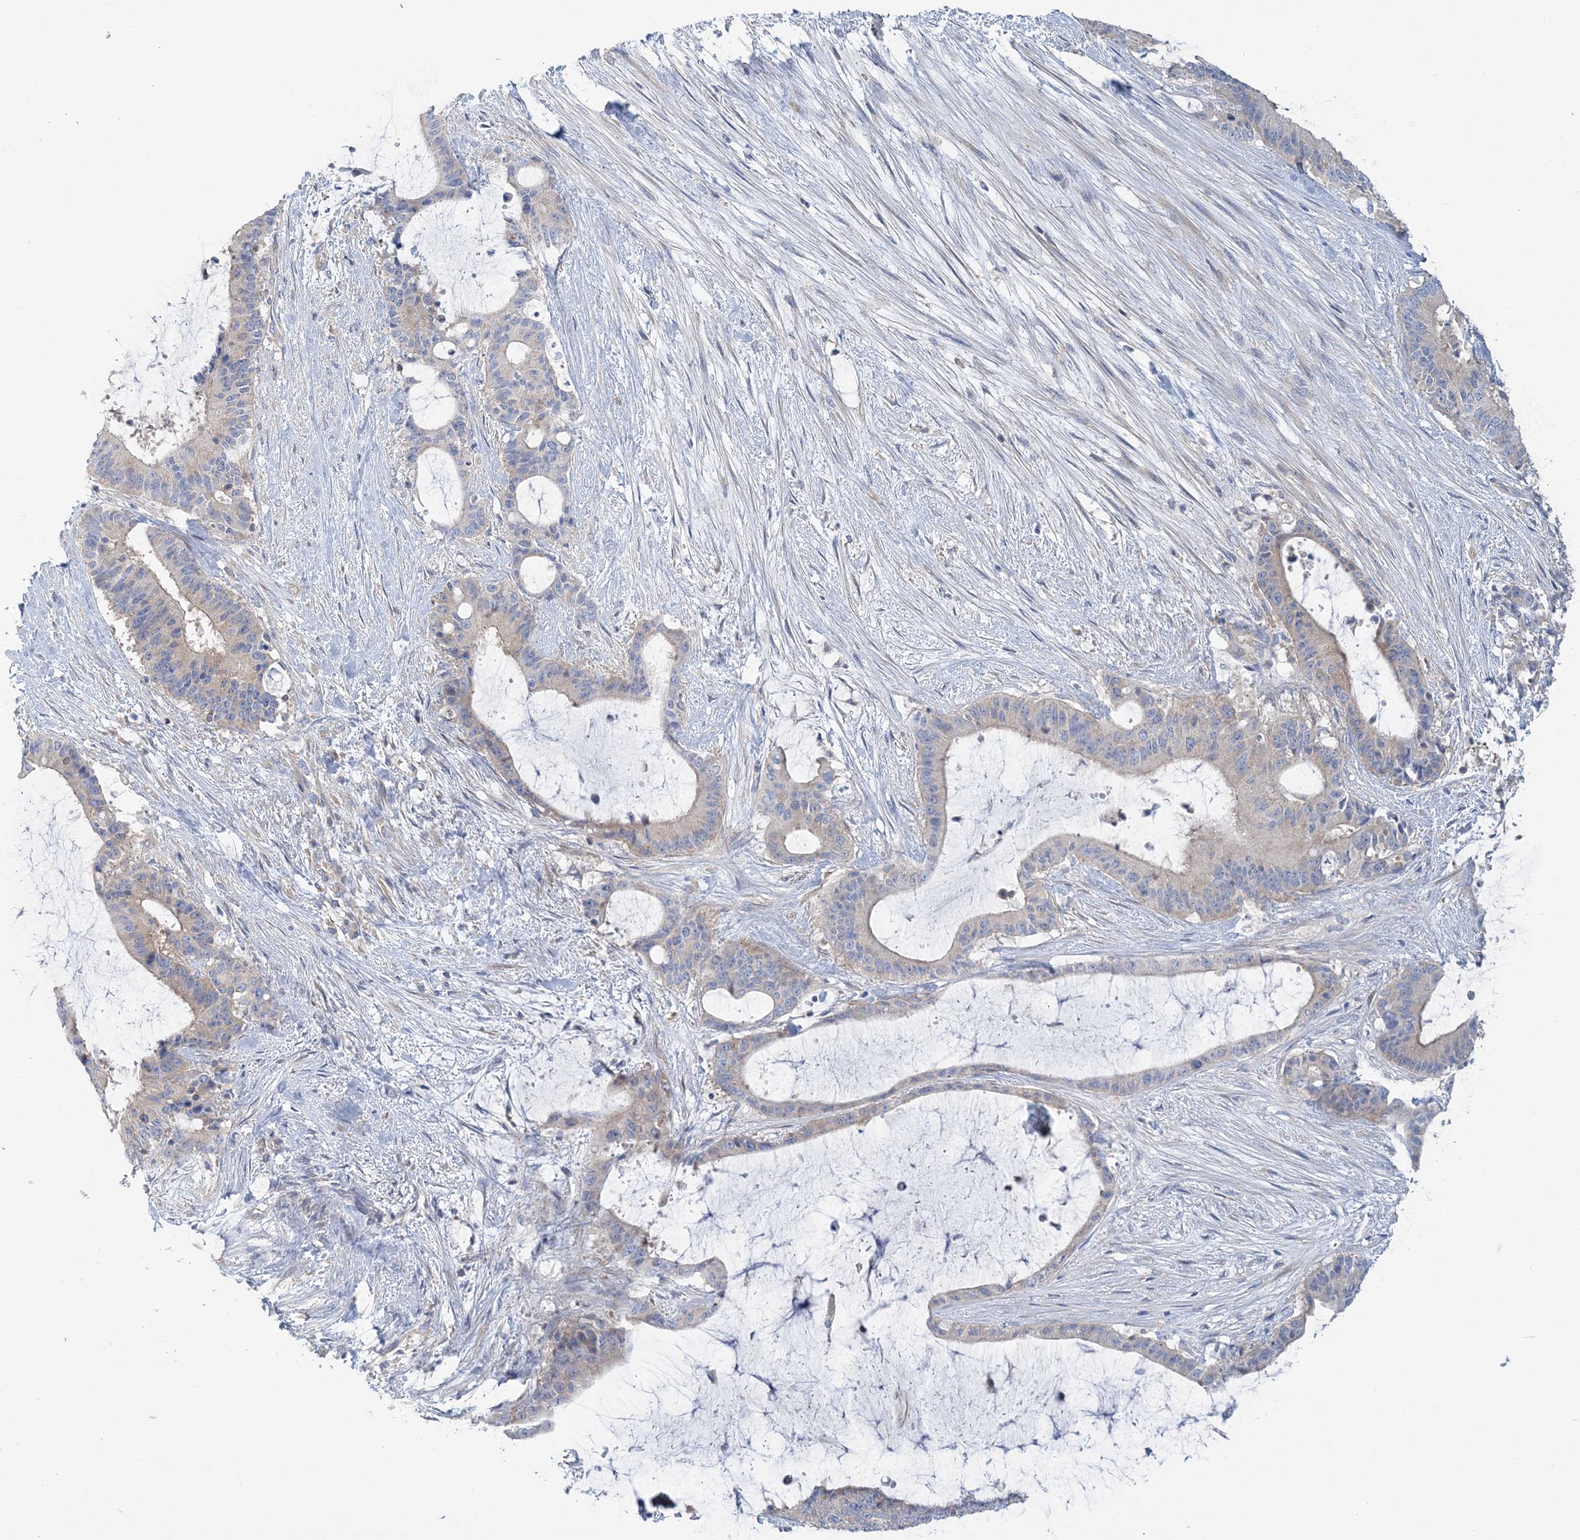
{"staining": {"intensity": "weak", "quantity": "25%-75%", "location": "cytoplasmic/membranous"}, "tissue": "liver cancer", "cell_type": "Tumor cells", "image_type": "cancer", "snomed": [{"axis": "morphology", "description": "Normal tissue, NOS"}, {"axis": "morphology", "description": "Cholangiocarcinoma"}, {"axis": "topography", "description": "Liver"}, {"axis": "topography", "description": "Peripheral nerve tissue"}], "caption": "A low amount of weak cytoplasmic/membranous positivity is present in approximately 25%-75% of tumor cells in liver cholangiocarcinoma tissue.", "gene": "FAM114A2", "patient": {"sex": "female", "age": 73}}